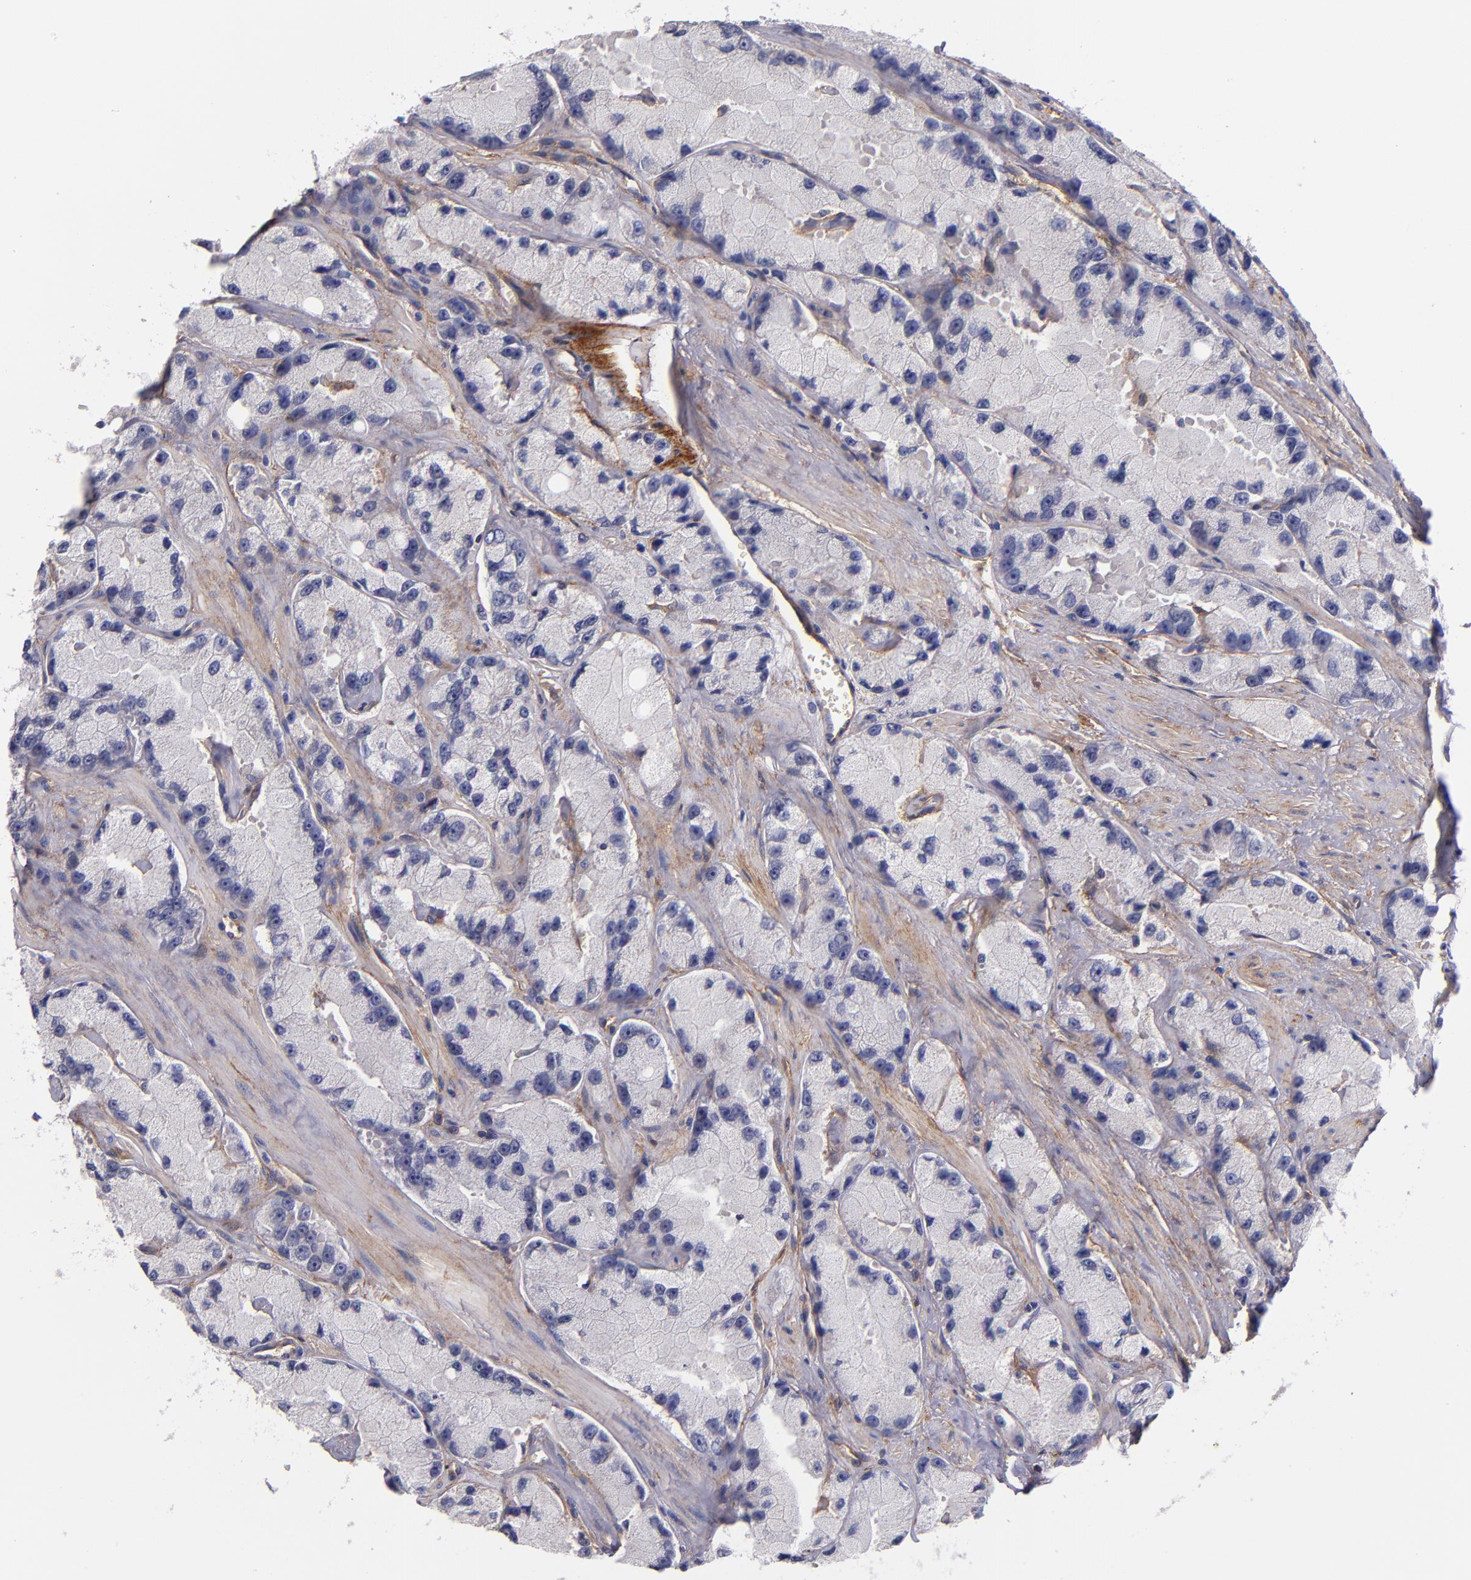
{"staining": {"intensity": "negative", "quantity": "none", "location": "none"}, "tissue": "prostate cancer", "cell_type": "Tumor cells", "image_type": "cancer", "snomed": [{"axis": "morphology", "description": "Adenocarcinoma, High grade"}, {"axis": "topography", "description": "Prostate"}], "caption": "Prostate cancer was stained to show a protein in brown. There is no significant expression in tumor cells. (DAB immunohistochemistry (IHC), high magnification).", "gene": "PLSCR4", "patient": {"sex": "male", "age": 58}}